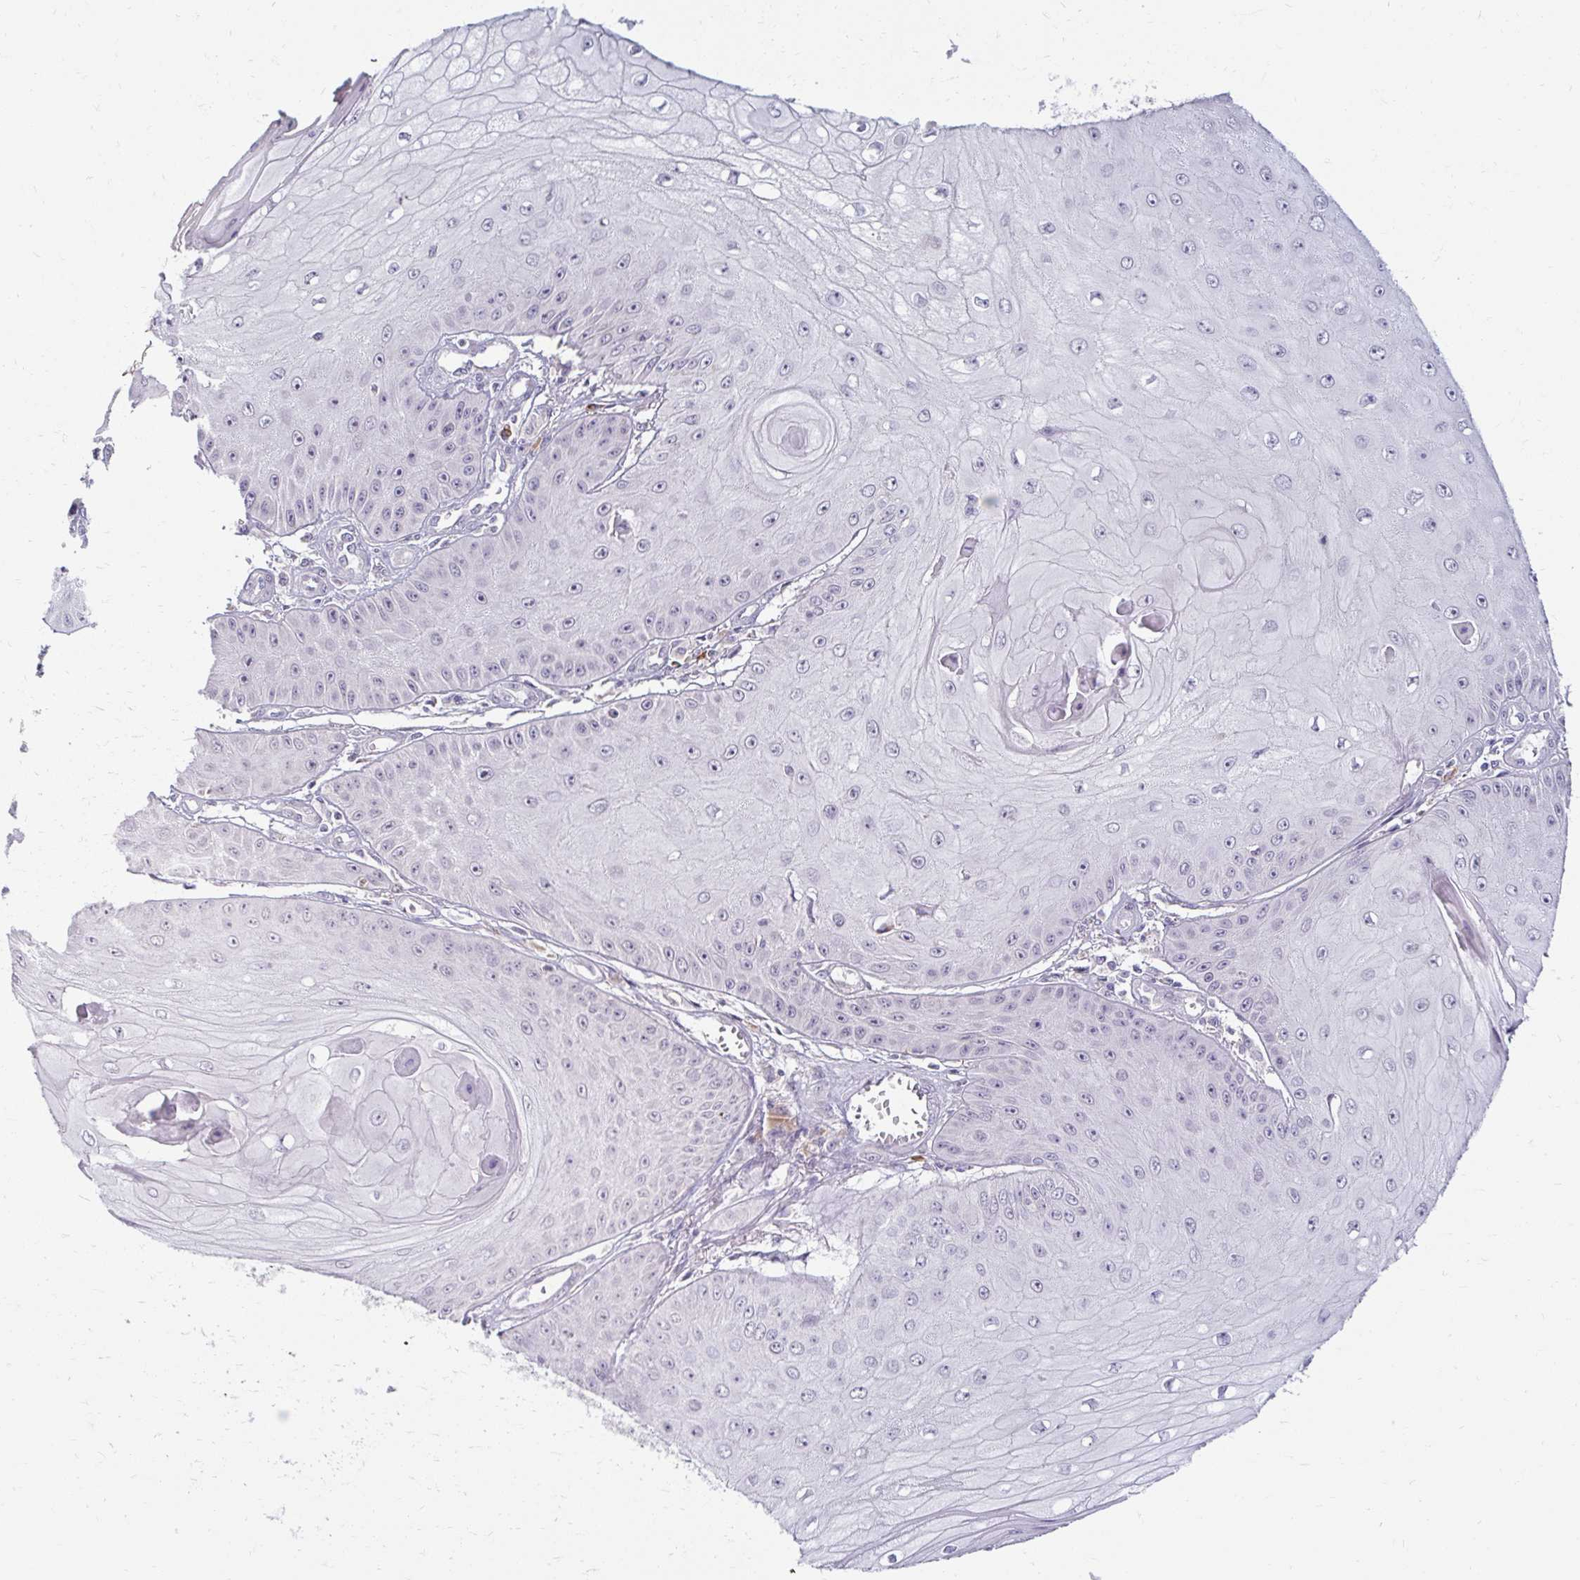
{"staining": {"intensity": "negative", "quantity": "none", "location": "none"}, "tissue": "skin cancer", "cell_type": "Tumor cells", "image_type": "cancer", "snomed": [{"axis": "morphology", "description": "Squamous cell carcinoma, NOS"}, {"axis": "topography", "description": "Skin"}], "caption": "Immunohistochemistry image of skin cancer stained for a protein (brown), which reveals no positivity in tumor cells.", "gene": "DDN", "patient": {"sex": "male", "age": 70}}